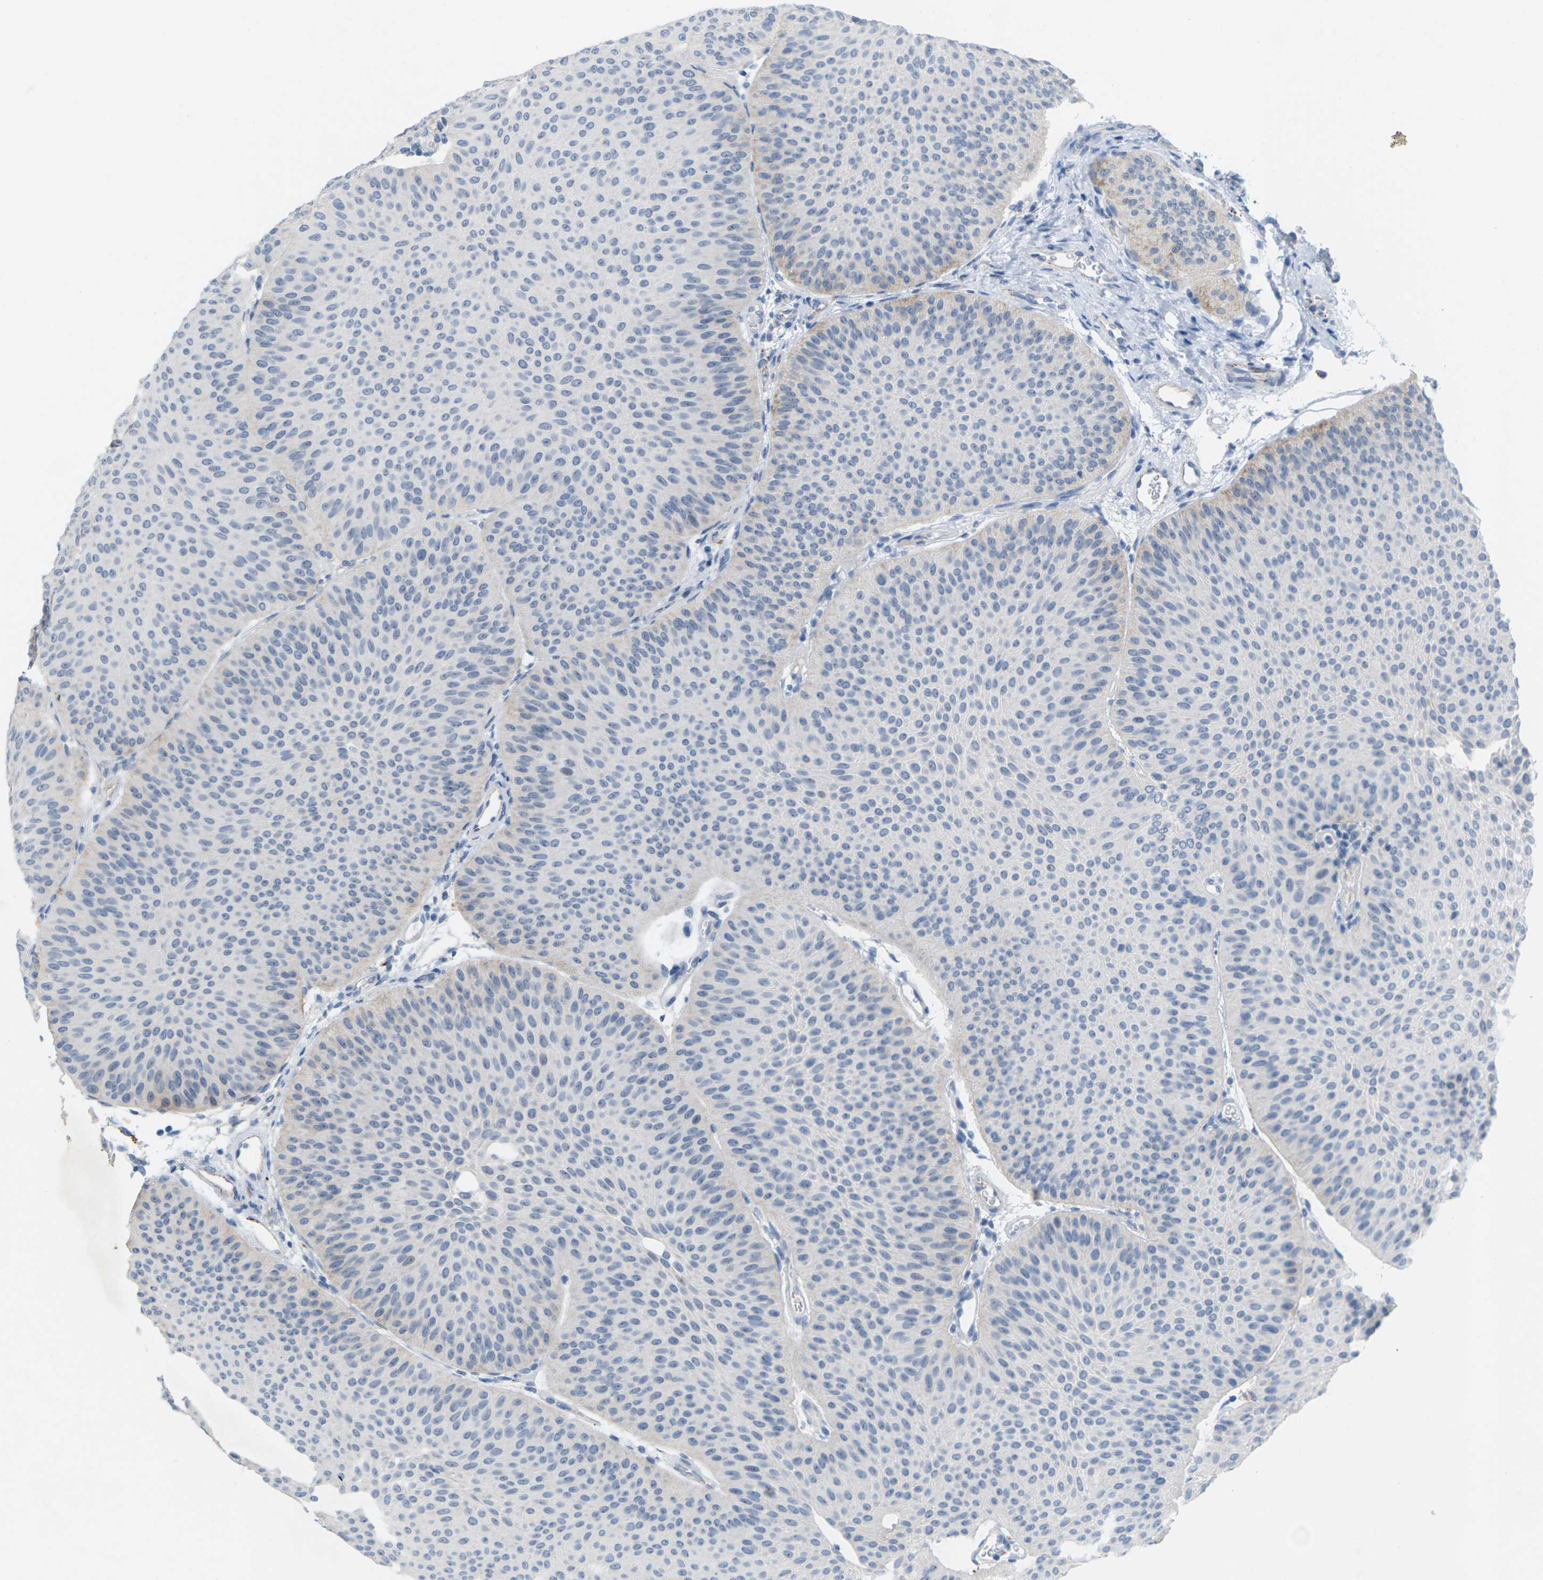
{"staining": {"intensity": "weak", "quantity": "<25%", "location": "cytoplasmic/membranous"}, "tissue": "urothelial cancer", "cell_type": "Tumor cells", "image_type": "cancer", "snomed": [{"axis": "morphology", "description": "Urothelial carcinoma, Low grade"}, {"axis": "topography", "description": "Urinary bladder"}], "caption": "Immunohistochemistry micrograph of neoplastic tissue: urothelial cancer stained with DAB (3,3'-diaminobenzidine) shows no significant protein positivity in tumor cells.", "gene": "CLDN3", "patient": {"sex": "female", "age": 60}}